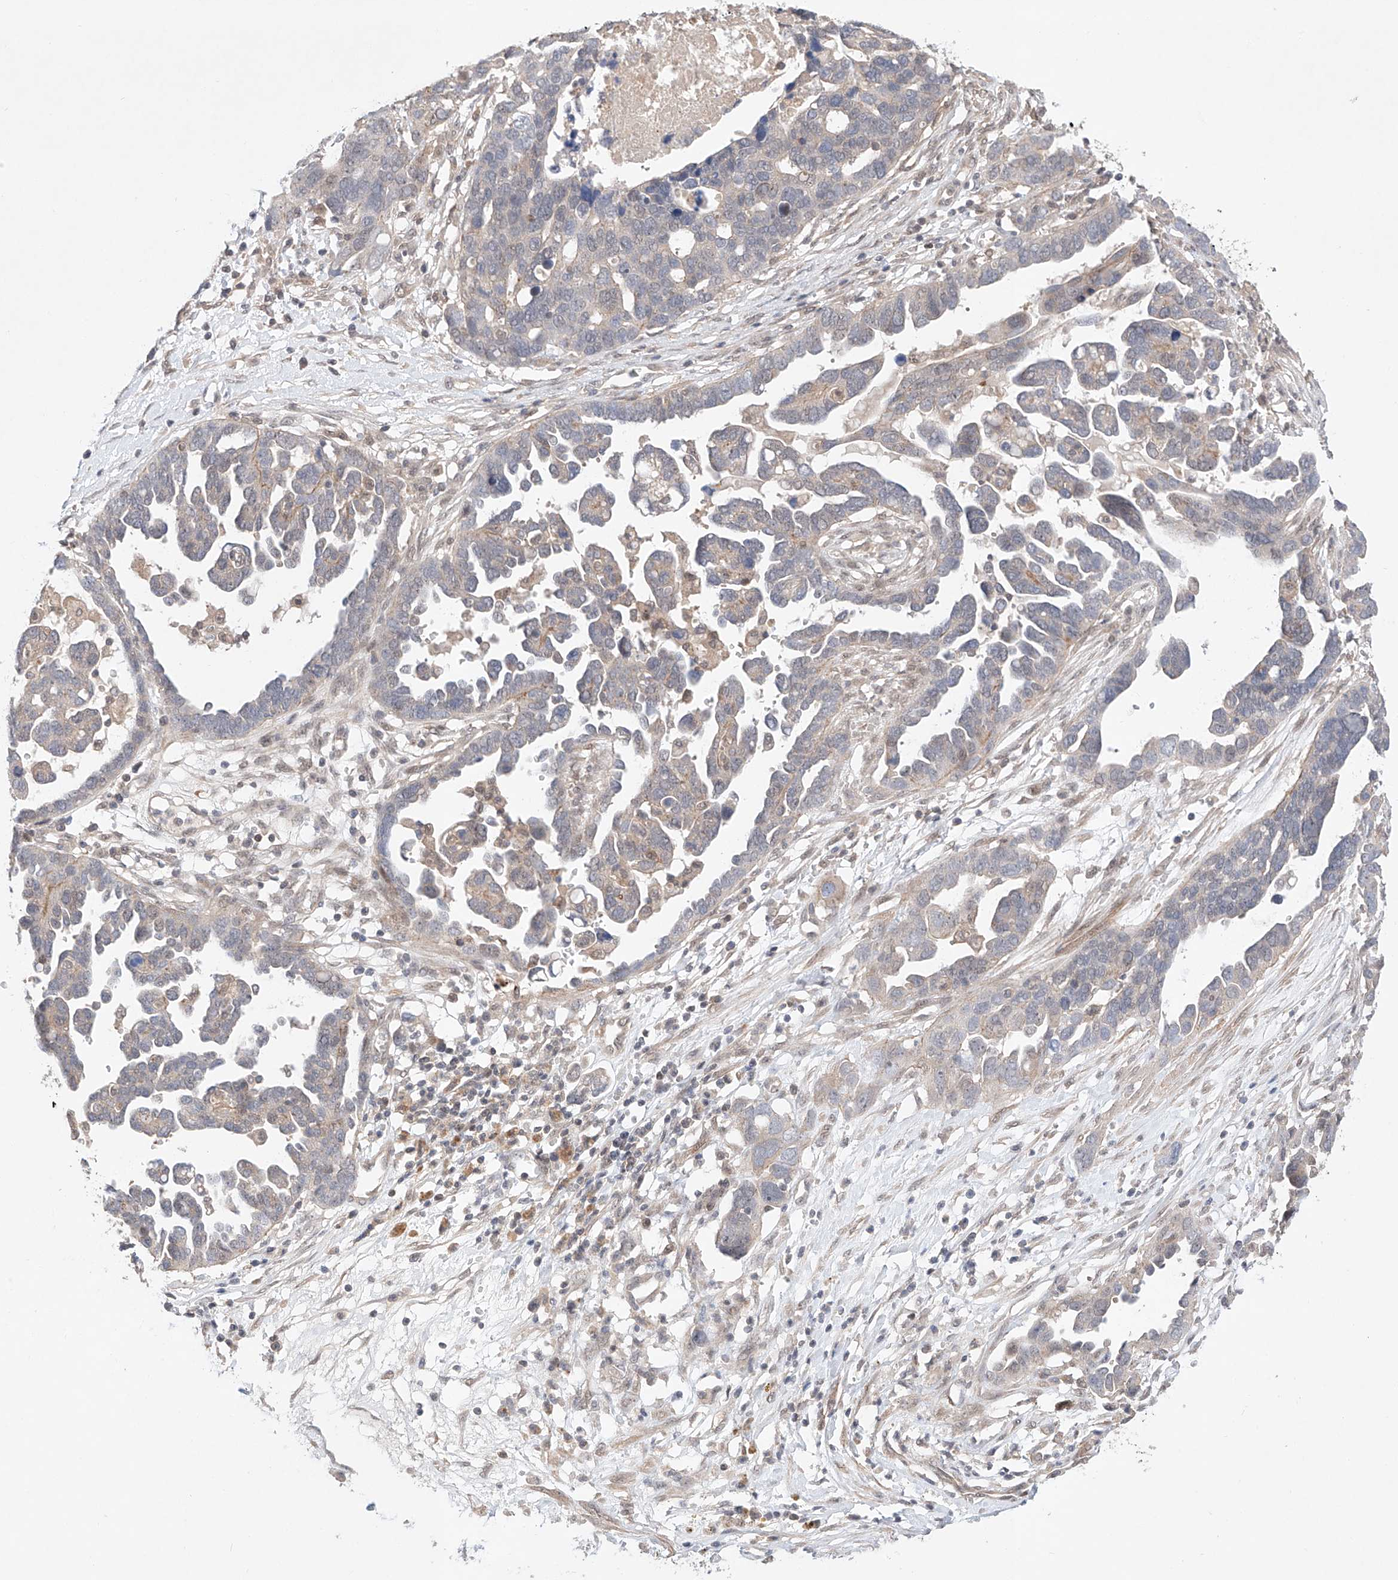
{"staining": {"intensity": "negative", "quantity": "none", "location": "none"}, "tissue": "ovarian cancer", "cell_type": "Tumor cells", "image_type": "cancer", "snomed": [{"axis": "morphology", "description": "Cystadenocarcinoma, serous, NOS"}, {"axis": "topography", "description": "Ovary"}], "caption": "This is an immunohistochemistry (IHC) image of human serous cystadenocarcinoma (ovarian). There is no positivity in tumor cells.", "gene": "TSR2", "patient": {"sex": "female", "age": 54}}